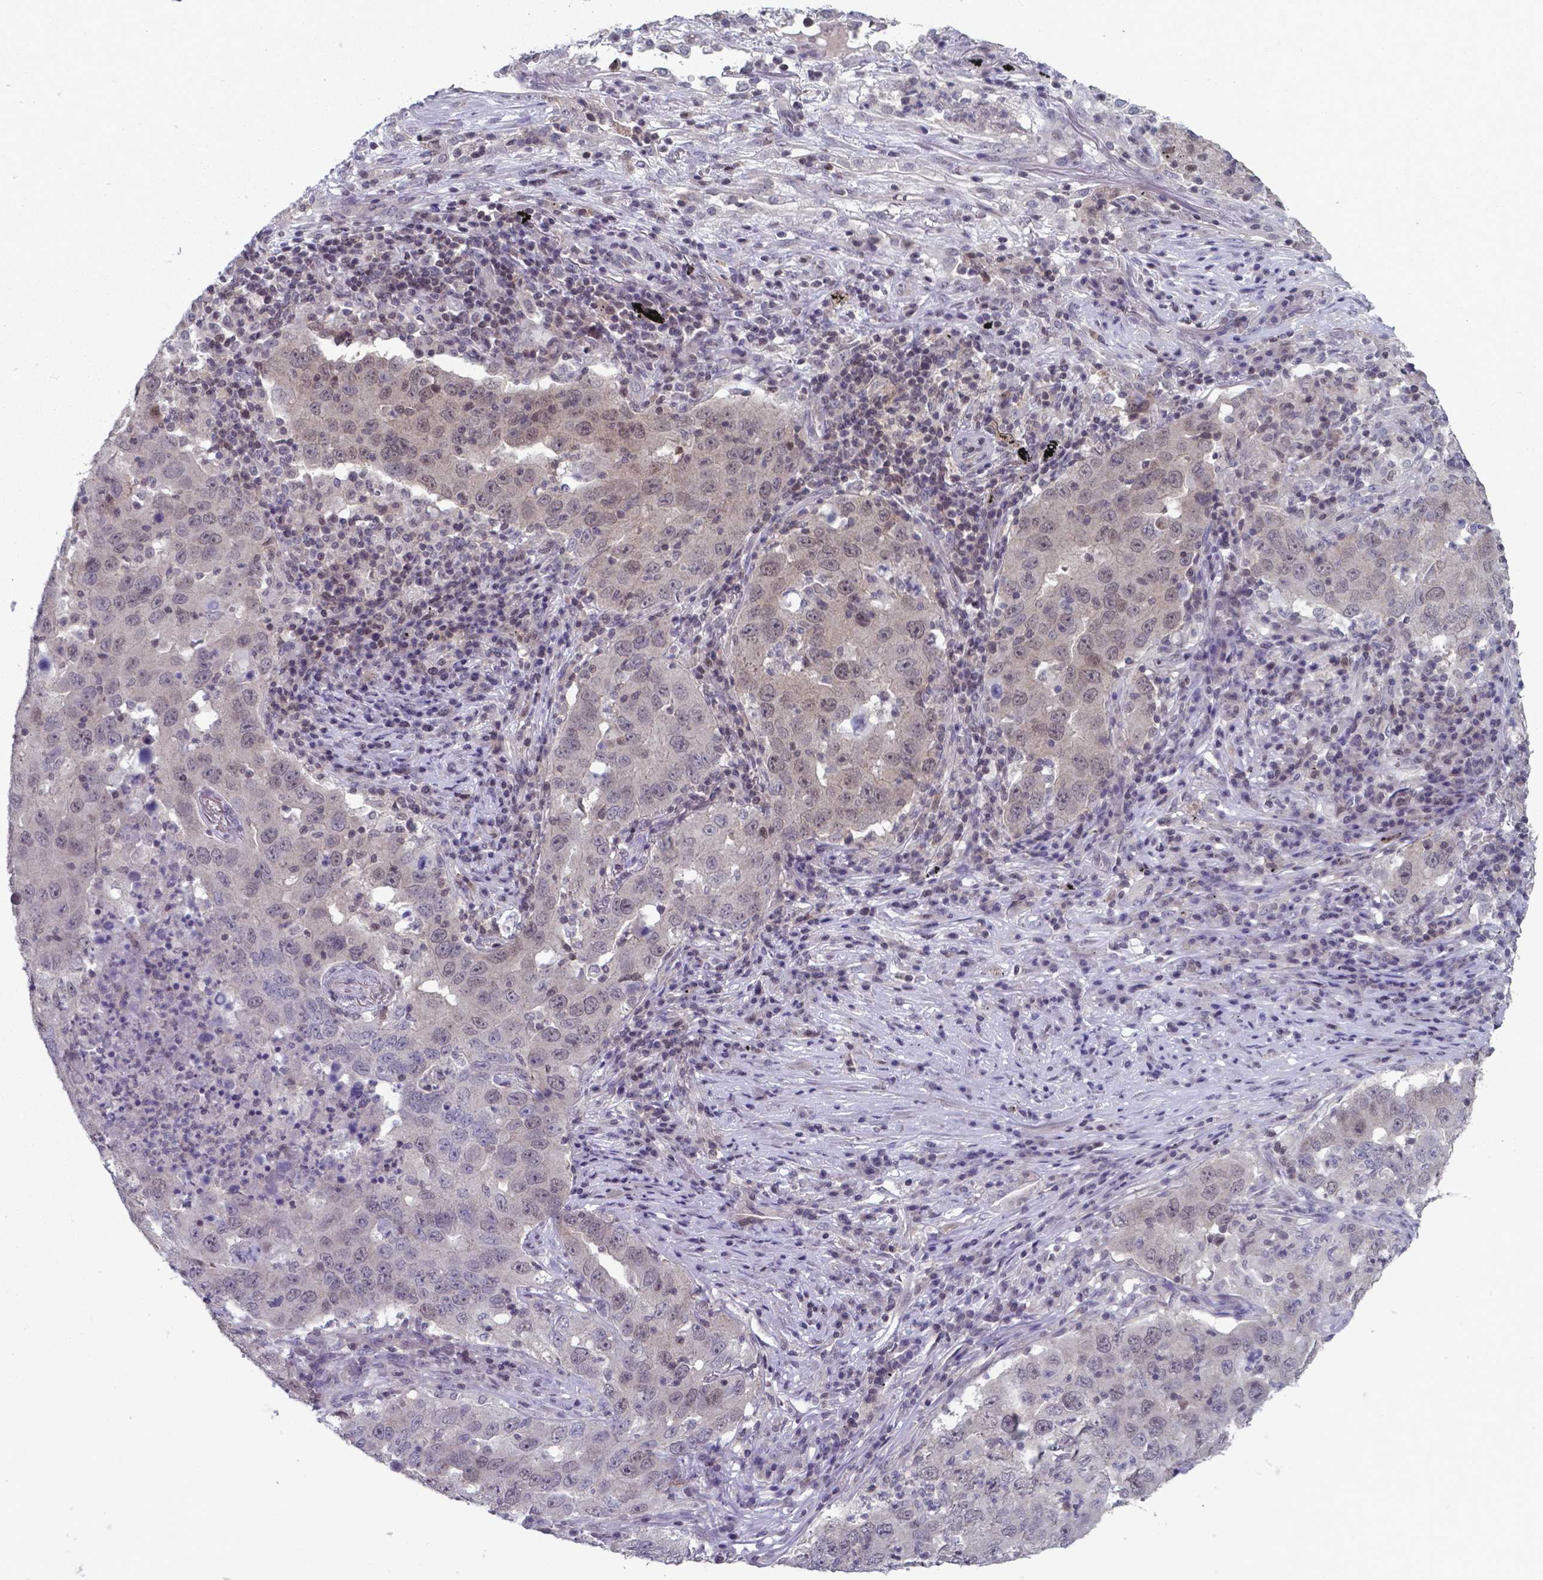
{"staining": {"intensity": "weak", "quantity": "<25%", "location": "nuclear"}, "tissue": "lung cancer", "cell_type": "Tumor cells", "image_type": "cancer", "snomed": [{"axis": "morphology", "description": "Adenocarcinoma, NOS"}, {"axis": "topography", "description": "Lung"}], "caption": "Tumor cells are negative for protein expression in human lung cancer. (DAB (3,3'-diaminobenzidine) immunohistochemistry with hematoxylin counter stain).", "gene": "TDP2", "patient": {"sex": "male", "age": 73}}